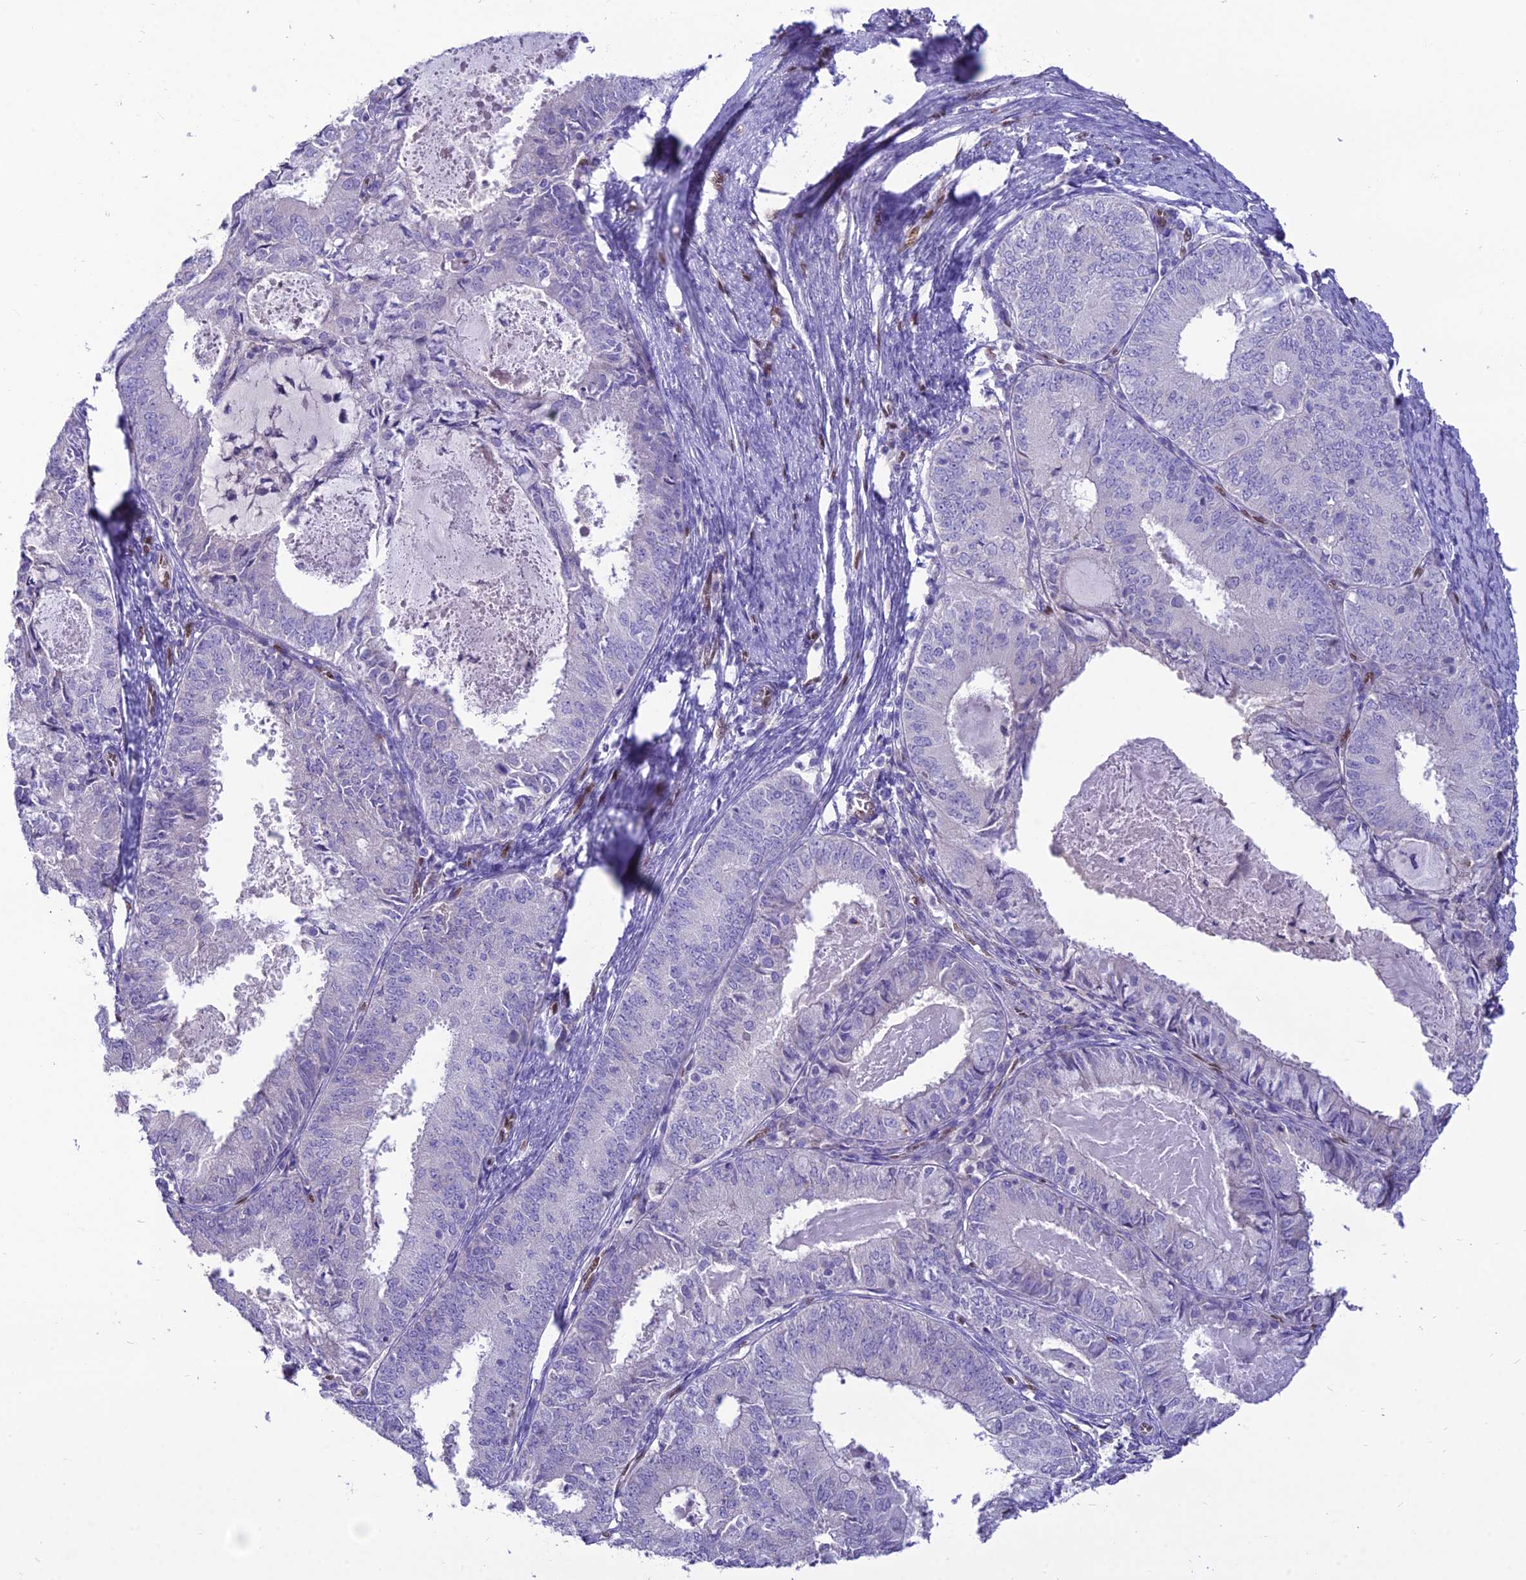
{"staining": {"intensity": "negative", "quantity": "none", "location": "none"}, "tissue": "endometrial cancer", "cell_type": "Tumor cells", "image_type": "cancer", "snomed": [{"axis": "morphology", "description": "Adenocarcinoma, NOS"}, {"axis": "topography", "description": "Endometrium"}], "caption": "Histopathology image shows no protein staining in tumor cells of endometrial adenocarcinoma tissue.", "gene": "NOVA2", "patient": {"sex": "female", "age": 57}}